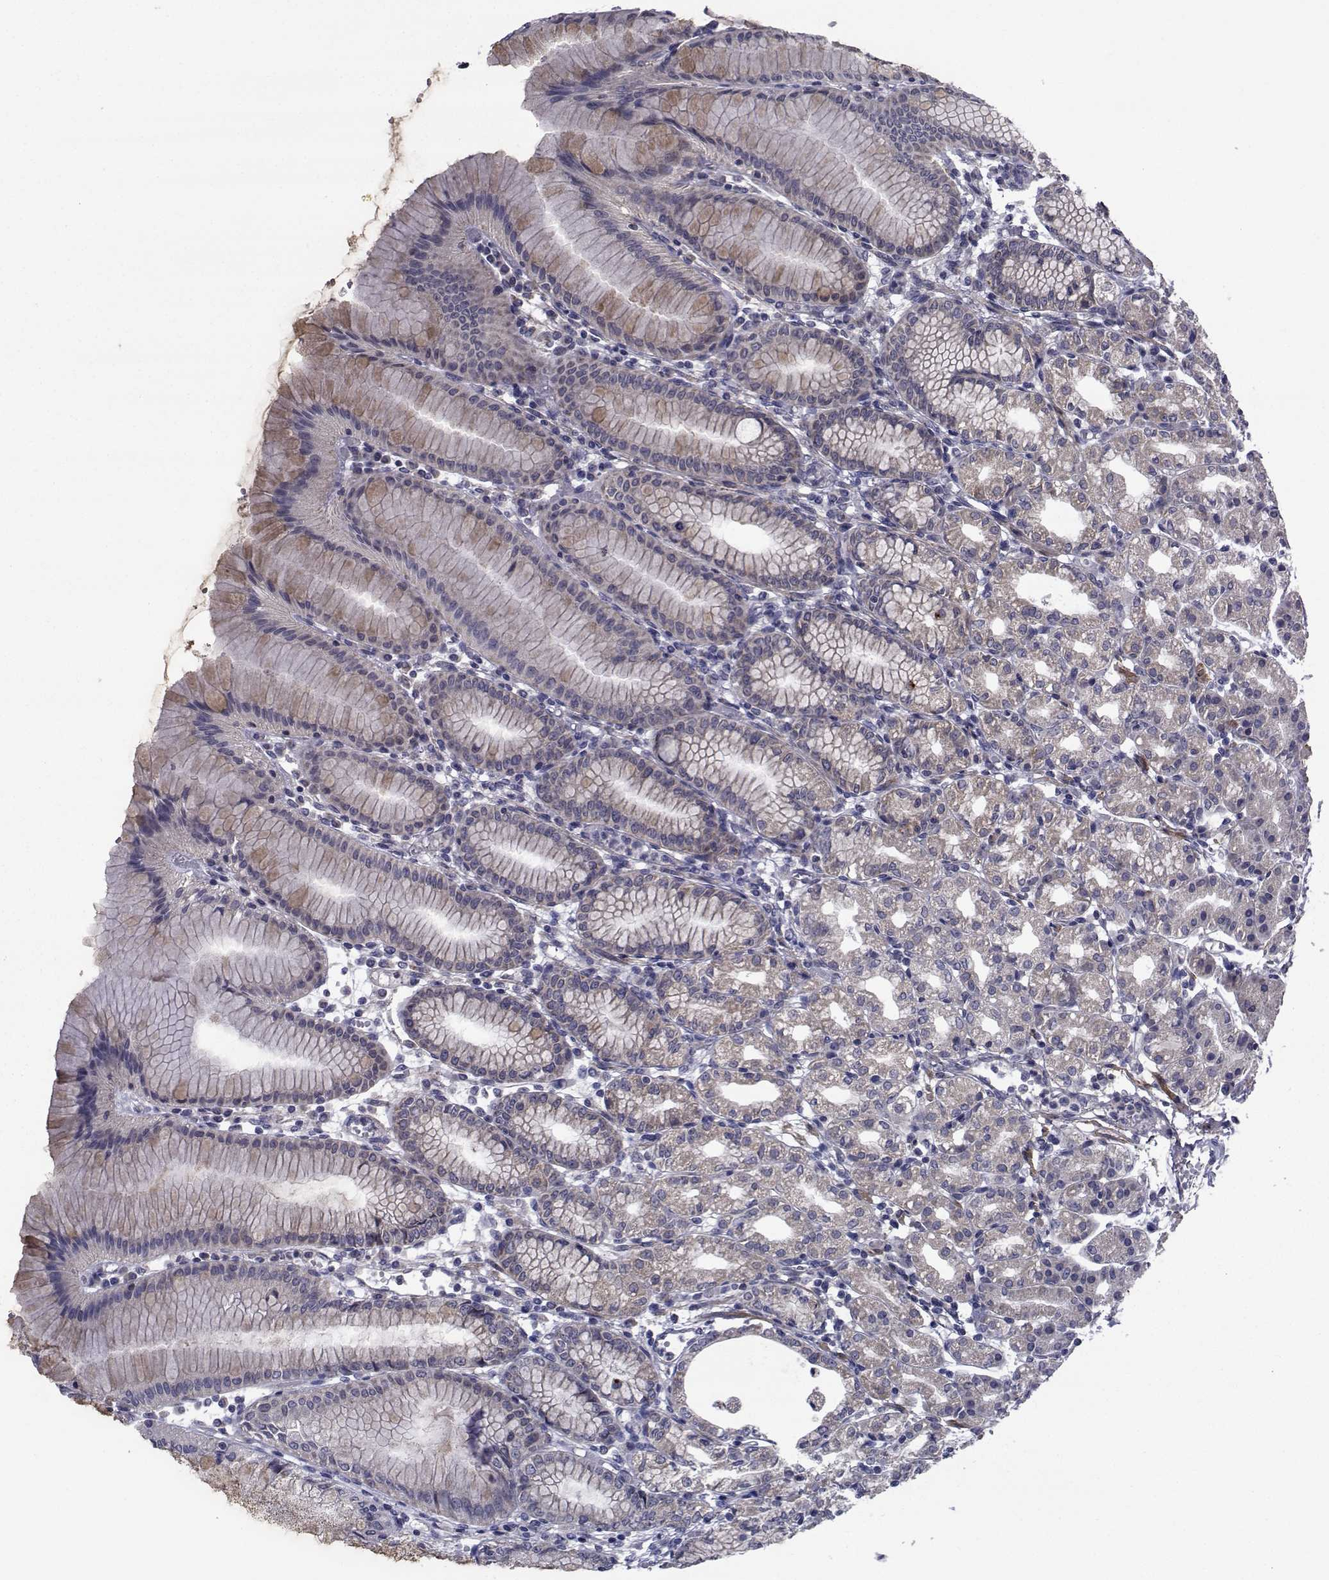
{"staining": {"intensity": "moderate", "quantity": "<25%", "location": "cytoplasmic/membranous"}, "tissue": "stomach", "cell_type": "Glandular cells", "image_type": "normal", "snomed": [{"axis": "morphology", "description": "Normal tissue, NOS"}, {"axis": "topography", "description": "Skeletal muscle"}, {"axis": "topography", "description": "Stomach"}], "caption": "An immunohistochemistry (IHC) image of normal tissue is shown. Protein staining in brown shows moderate cytoplasmic/membranous positivity in stomach within glandular cells. The staining was performed using DAB, with brown indicating positive protein expression. Nuclei are stained blue with hematoxylin.", "gene": "CFAP74", "patient": {"sex": "female", "age": 57}}